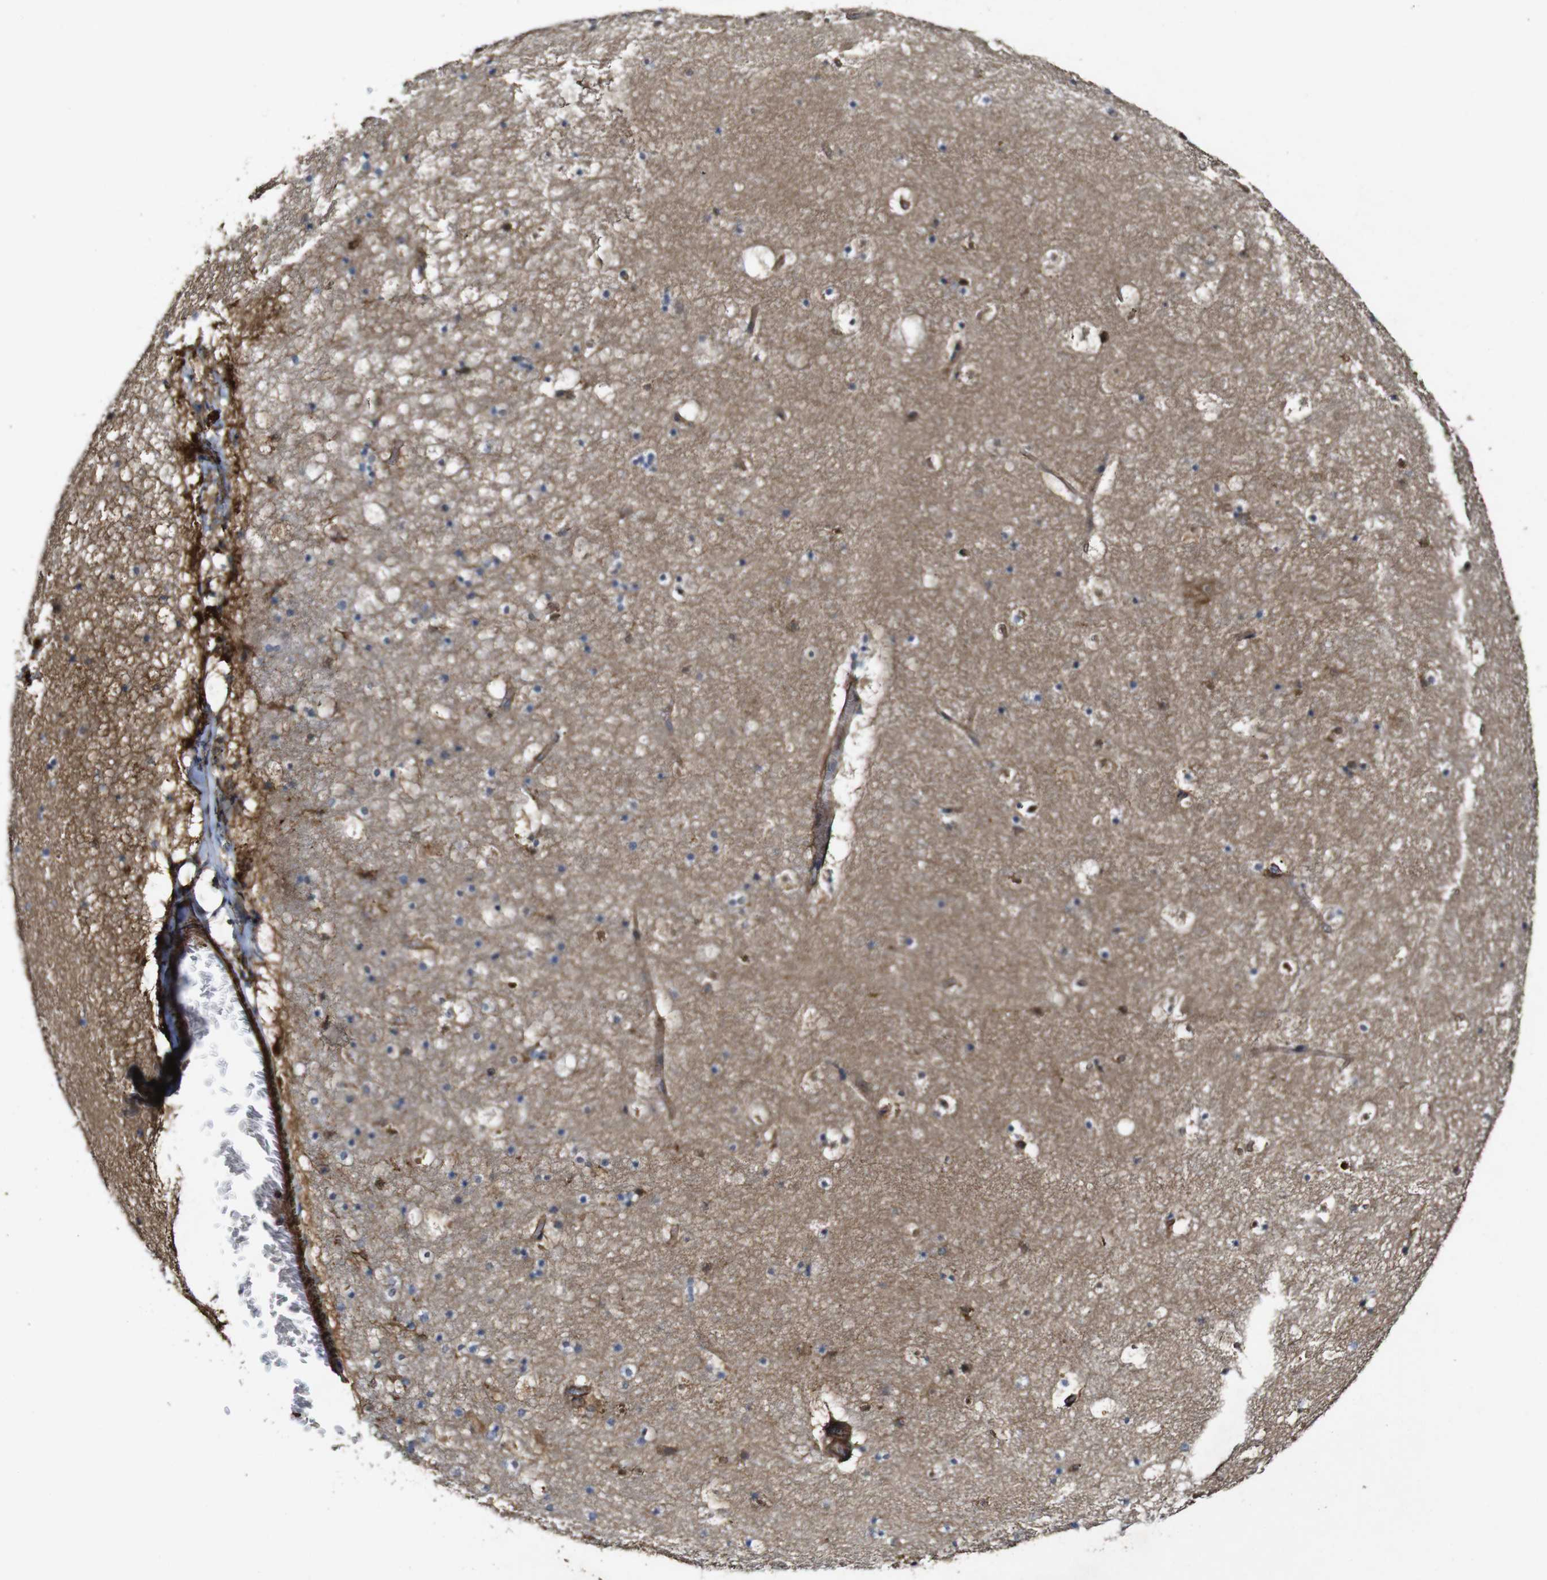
{"staining": {"intensity": "moderate", "quantity": "<25%", "location": "cytoplasmic/membranous"}, "tissue": "hippocampus", "cell_type": "Glial cells", "image_type": "normal", "snomed": [{"axis": "morphology", "description": "Normal tissue, NOS"}, {"axis": "topography", "description": "Hippocampus"}], "caption": "About <25% of glial cells in normal human hippocampus demonstrate moderate cytoplasmic/membranous protein positivity as visualized by brown immunohistochemical staining.", "gene": "GSDME", "patient": {"sex": "male", "age": 45}}